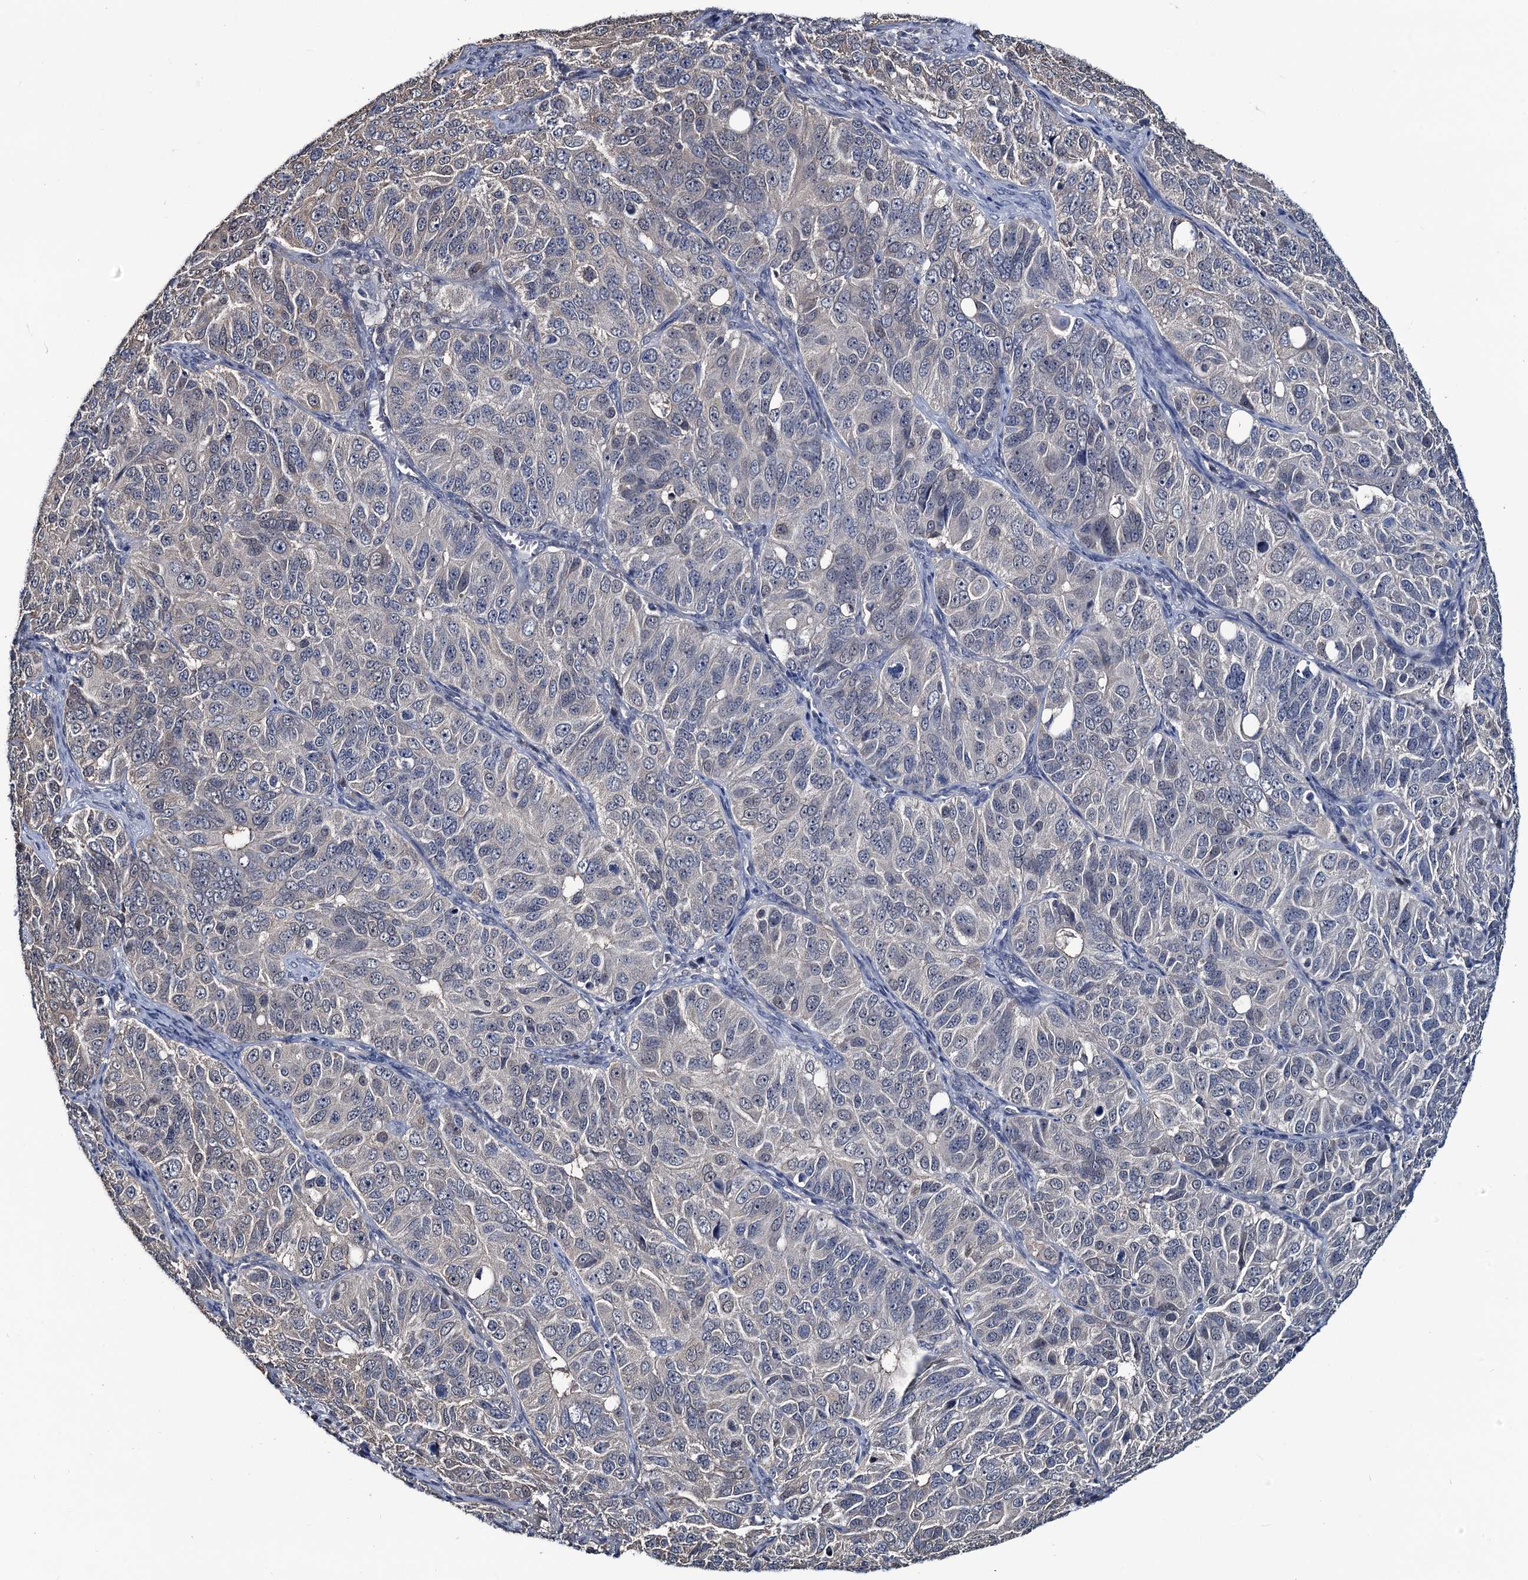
{"staining": {"intensity": "negative", "quantity": "none", "location": "none"}, "tissue": "ovarian cancer", "cell_type": "Tumor cells", "image_type": "cancer", "snomed": [{"axis": "morphology", "description": "Carcinoma, endometroid"}, {"axis": "topography", "description": "Ovary"}], "caption": "This is an immunohistochemistry (IHC) image of ovarian cancer. There is no staining in tumor cells.", "gene": "RTKN2", "patient": {"sex": "female", "age": 51}}